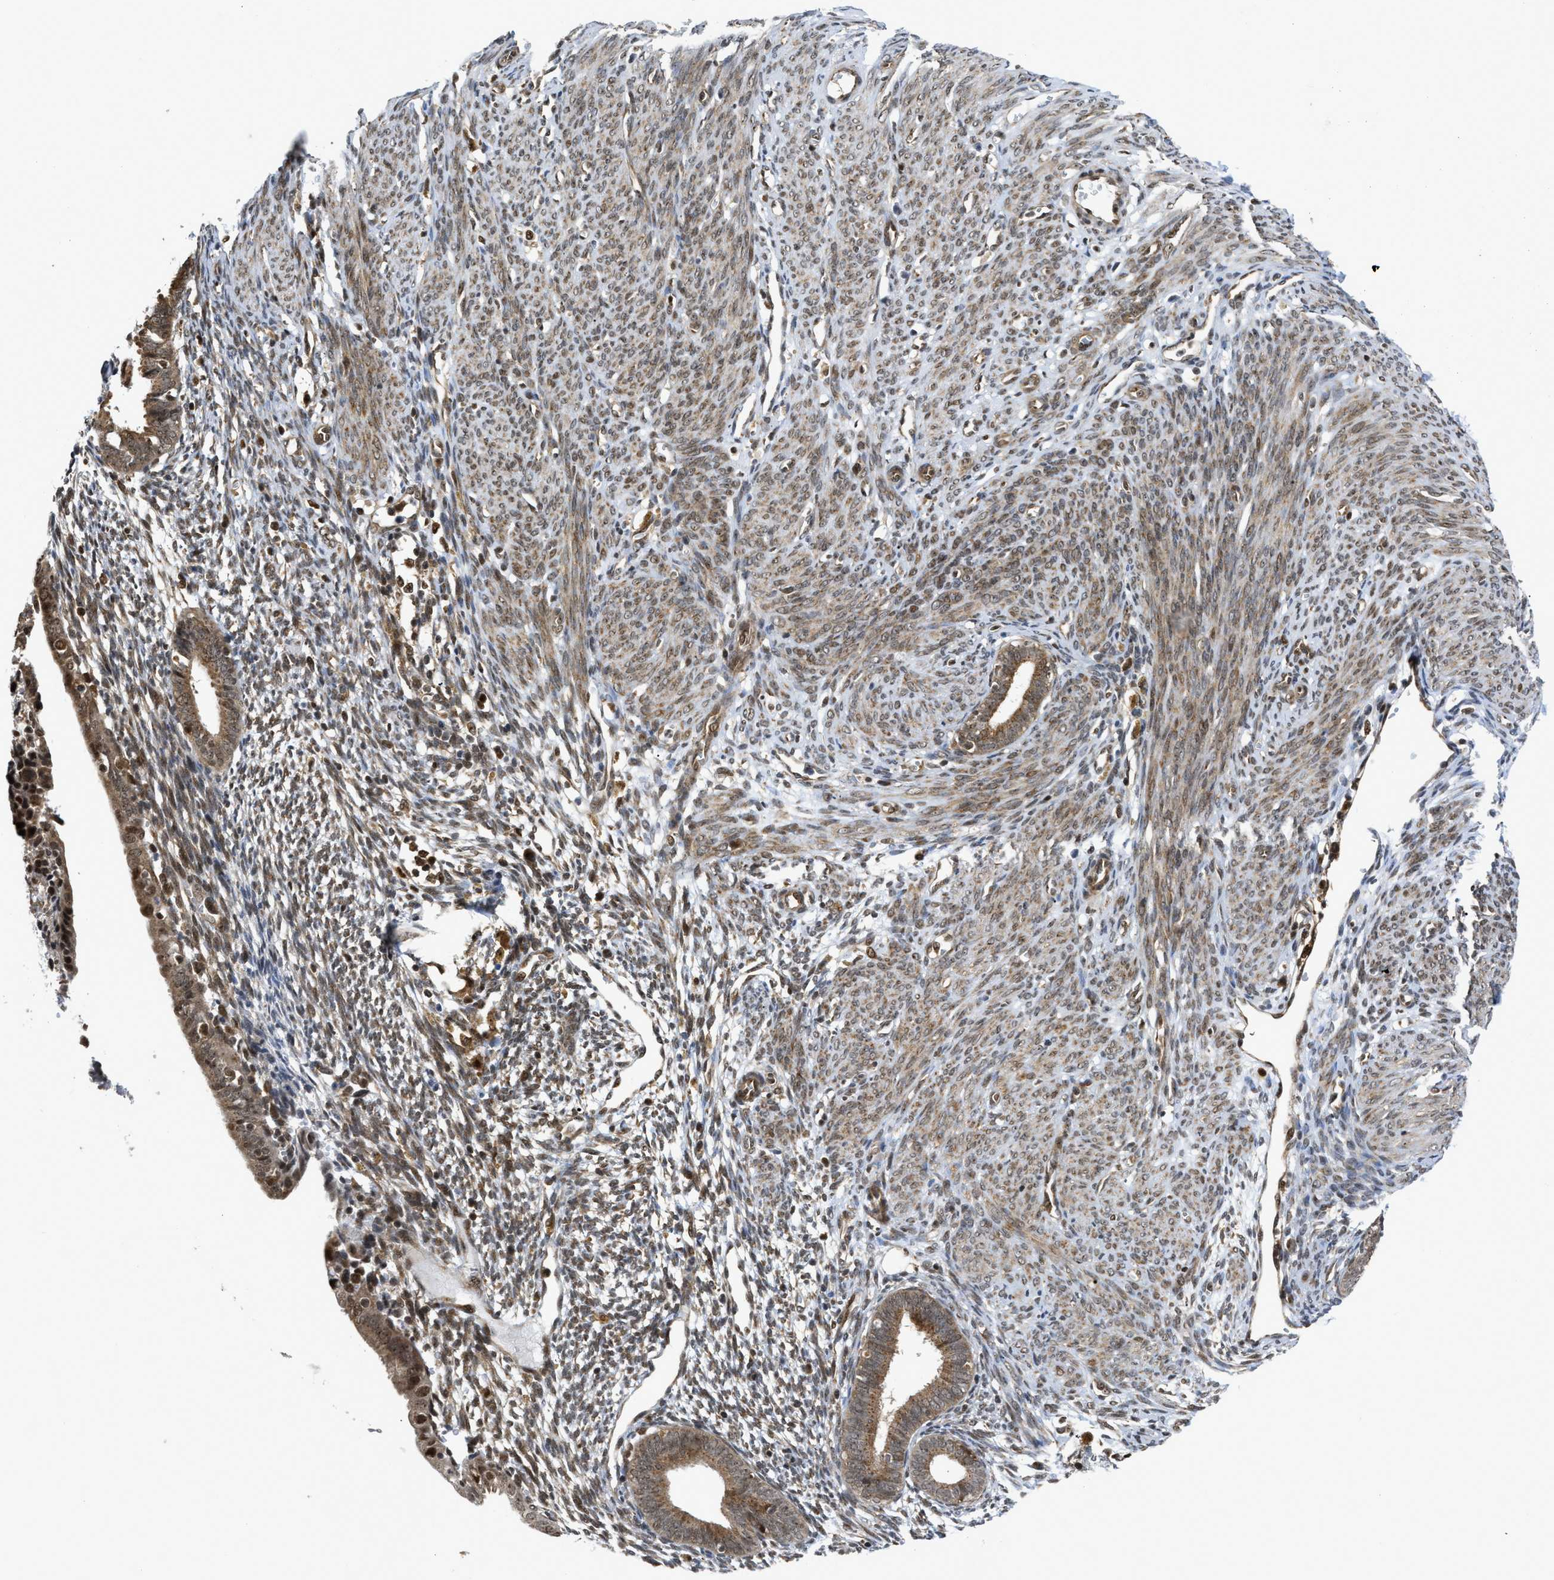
{"staining": {"intensity": "moderate", "quantity": "<25%", "location": "cytoplasmic/membranous"}, "tissue": "endometrium", "cell_type": "Cells in endometrial stroma", "image_type": "normal", "snomed": [{"axis": "morphology", "description": "Normal tissue, NOS"}, {"axis": "morphology", "description": "Adenocarcinoma, NOS"}, {"axis": "topography", "description": "Endometrium"}, {"axis": "topography", "description": "Ovary"}], "caption": "Immunohistochemical staining of unremarkable human endometrium demonstrates moderate cytoplasmic/membranous protein expression in about <25% of cells in endometrial stroma.", "gene": "TACC1", "patient": {"sex": "female", "age": 68}}